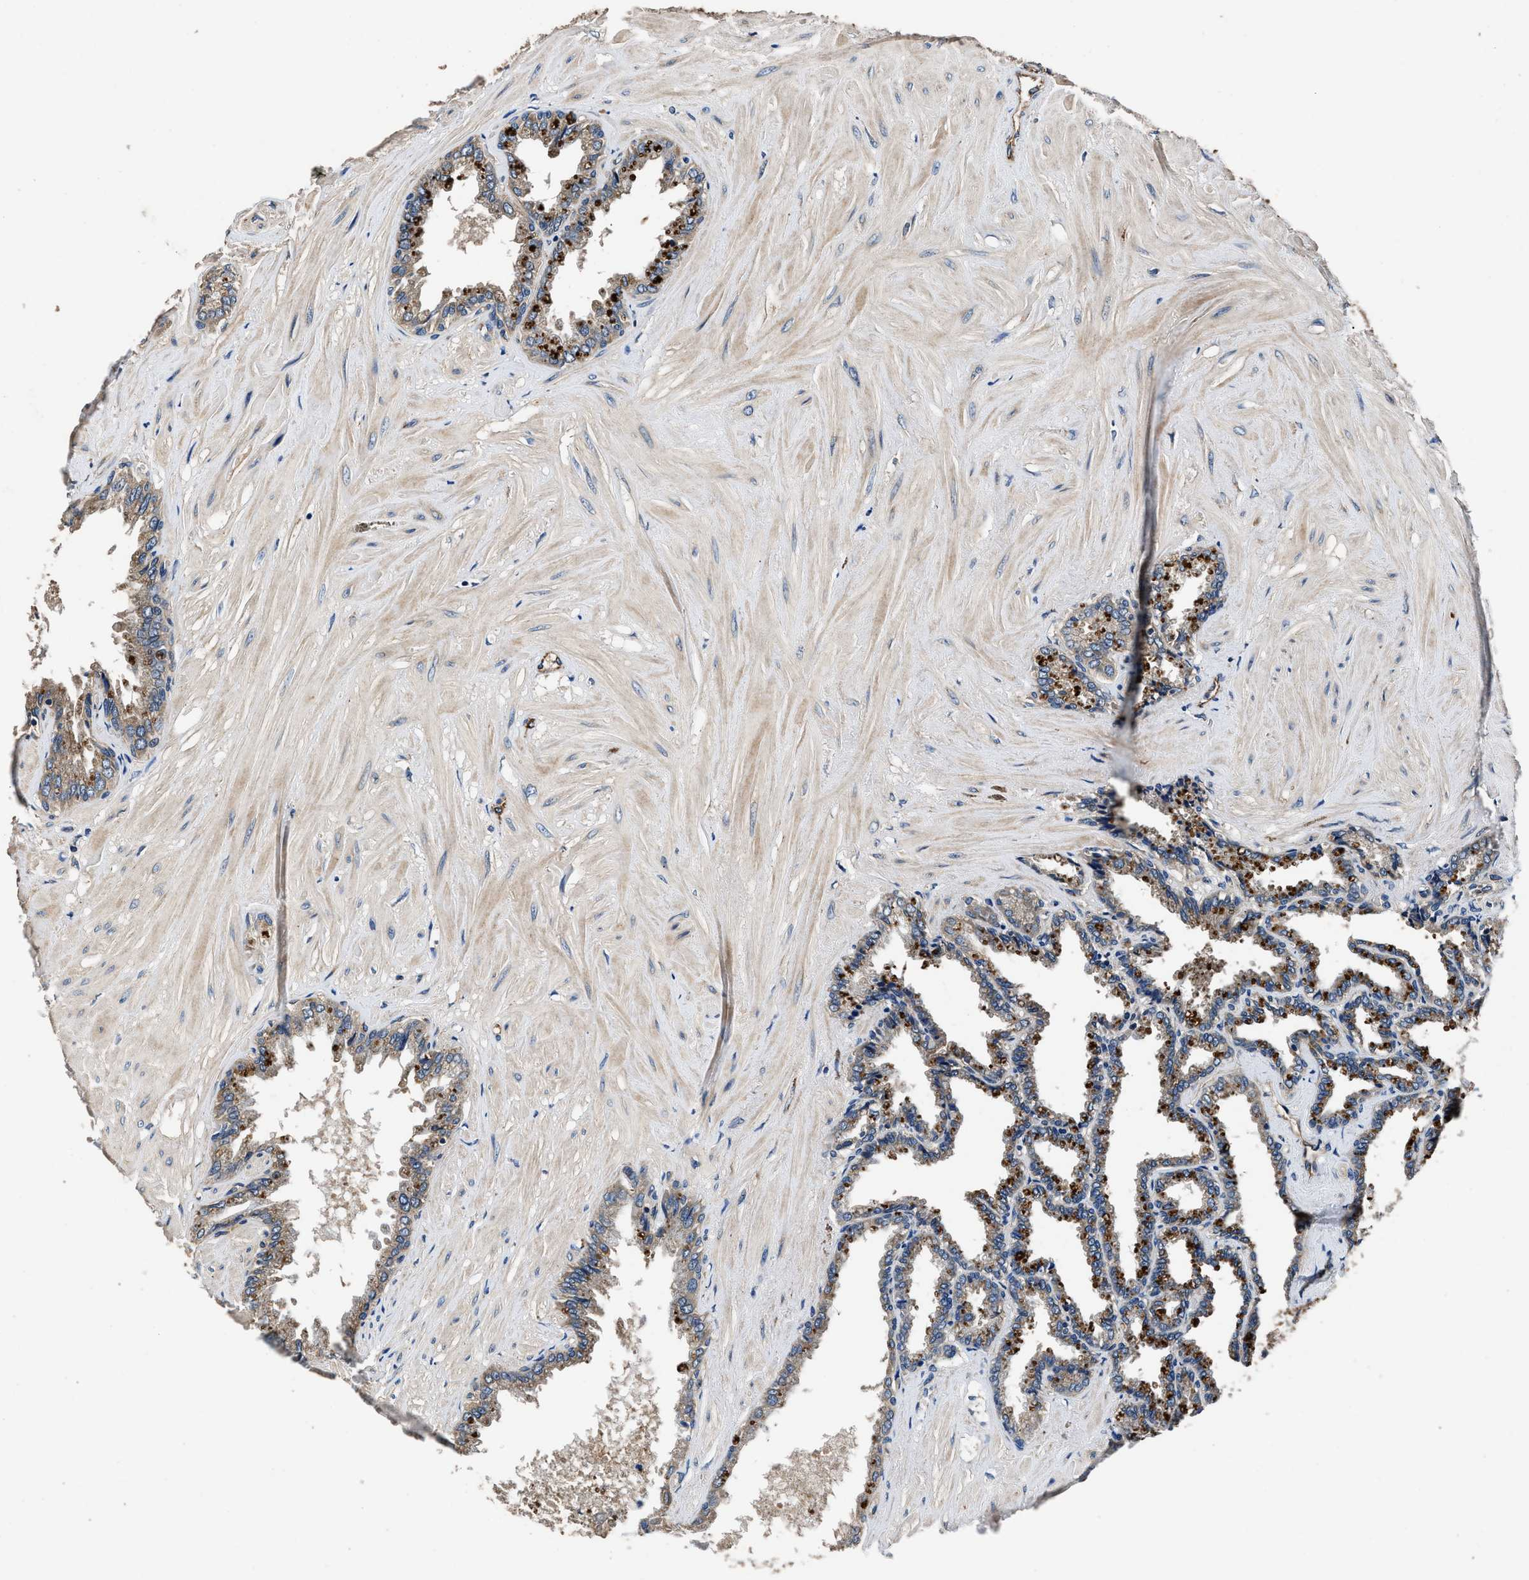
{"staining": {"intensity": "strong", "quantity": ">75%", "location": "cytoplasmic/membranous"}, "tissue": "seminal vesicle", "cell_type": "Glandular cells", "image_type": "normal", "snomed": [{"axis": "morphology", "description": "Normal tissue, NOS"}, {"axis": "topography", "description": "Seminal veicle"}], "caption": "Approximately >75% of glandular cells in benign seminal vesicle reveal strong cytoplasmic/membranous protein expression as visualized by brown immunohistochemical staining.", "gene": "DHRS7B", "patient": {"sex": "male", "age": 46}}